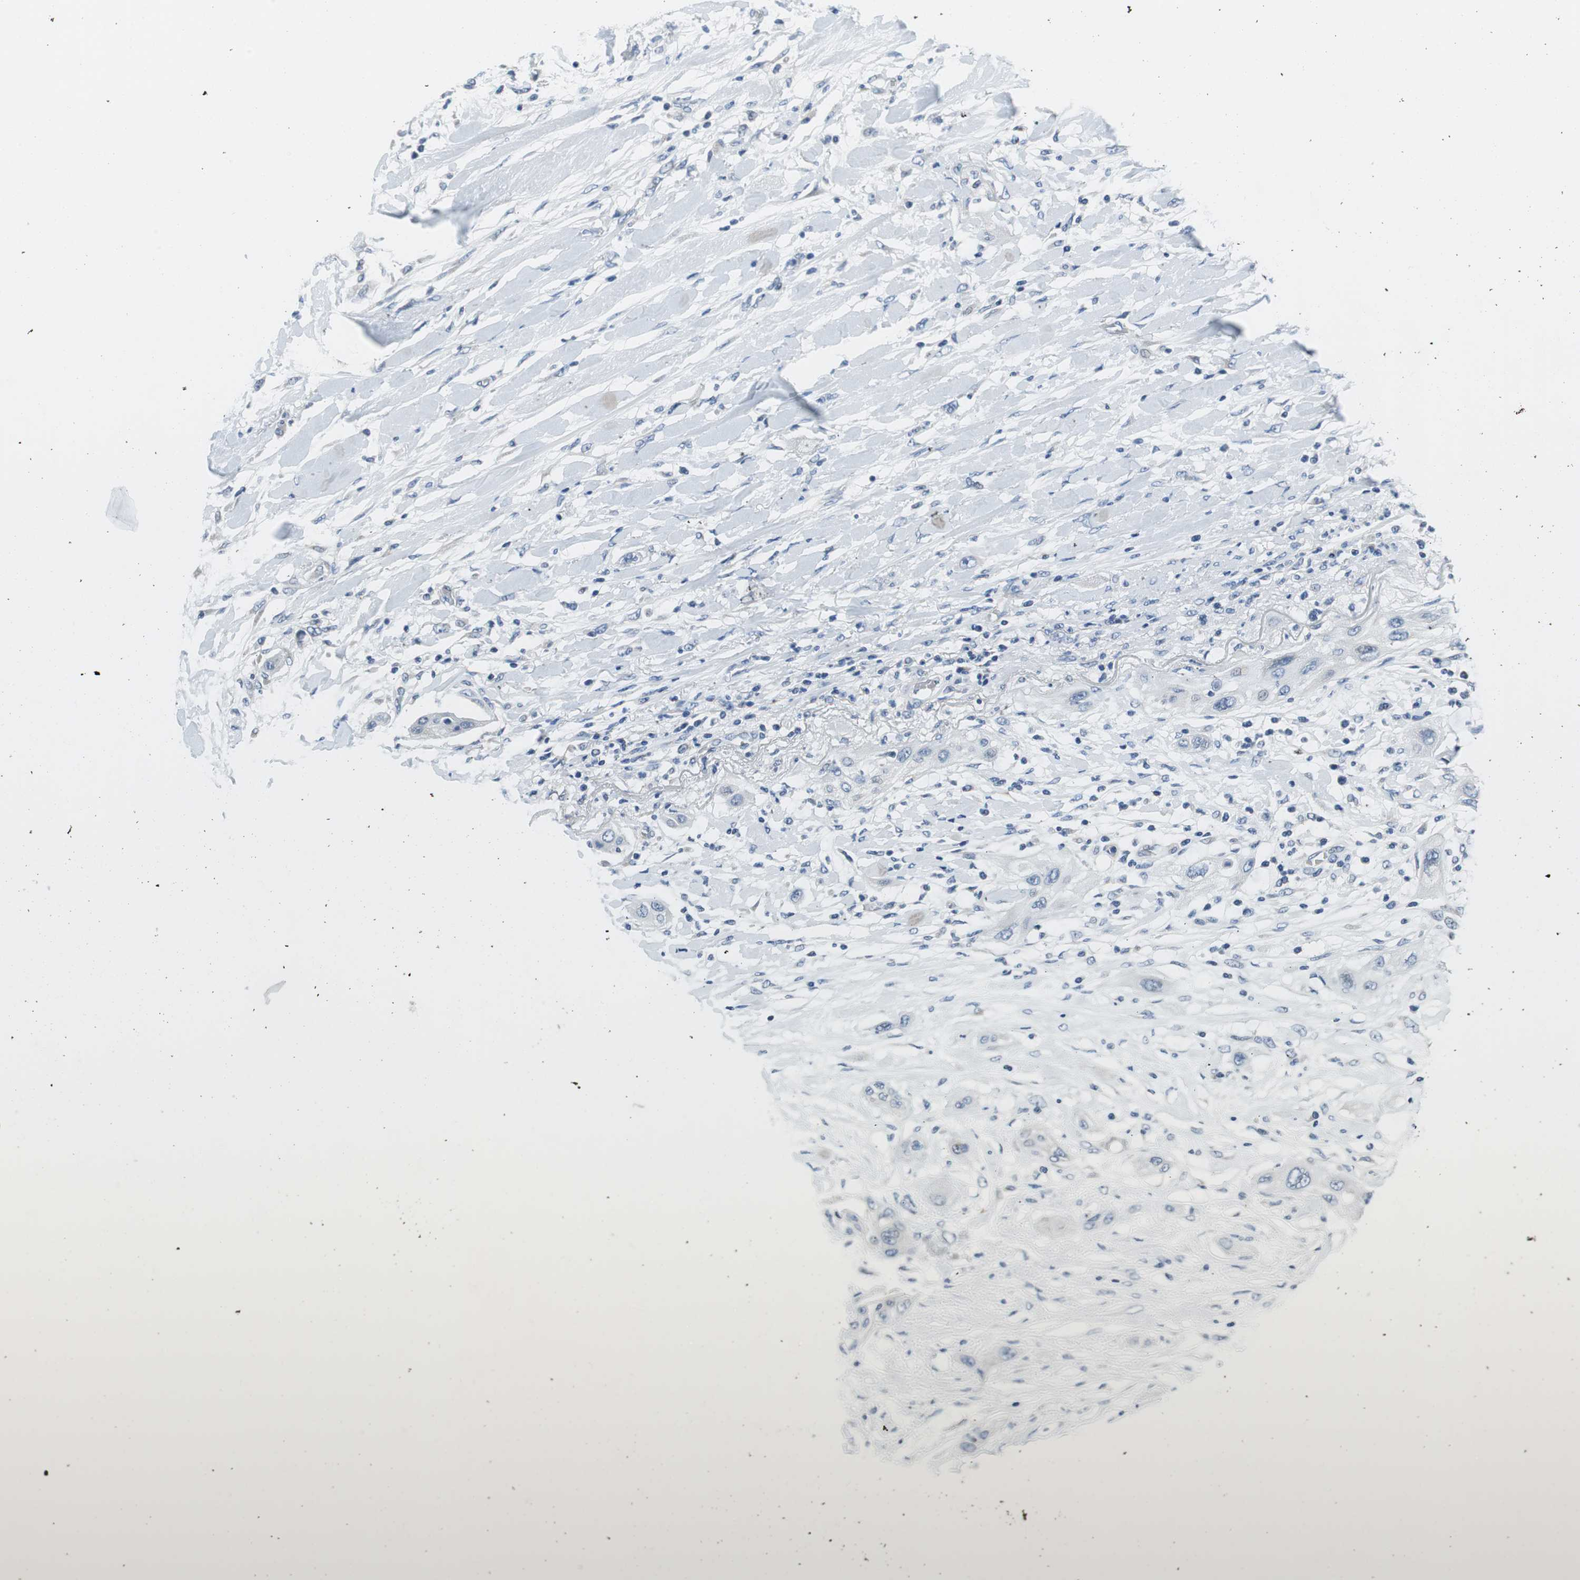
{"staining": {"intensity": "negative", "quantity": "none", "location": "none"}, "tissue": "lung cancer", "cell_type": "Tumor cells", "image_type": "cancer", "snomed": [{"axis": "morphology", "description": "Squamous cell carcinoma, NOS"}, {"axis": "topography", "description": "Lung"}], "caption": "Tumor cells are negative for protein expression in human lung squamous cell carcinoma.", "gene": "PLAA", "patient": {"sex": "female", "age": 47}}